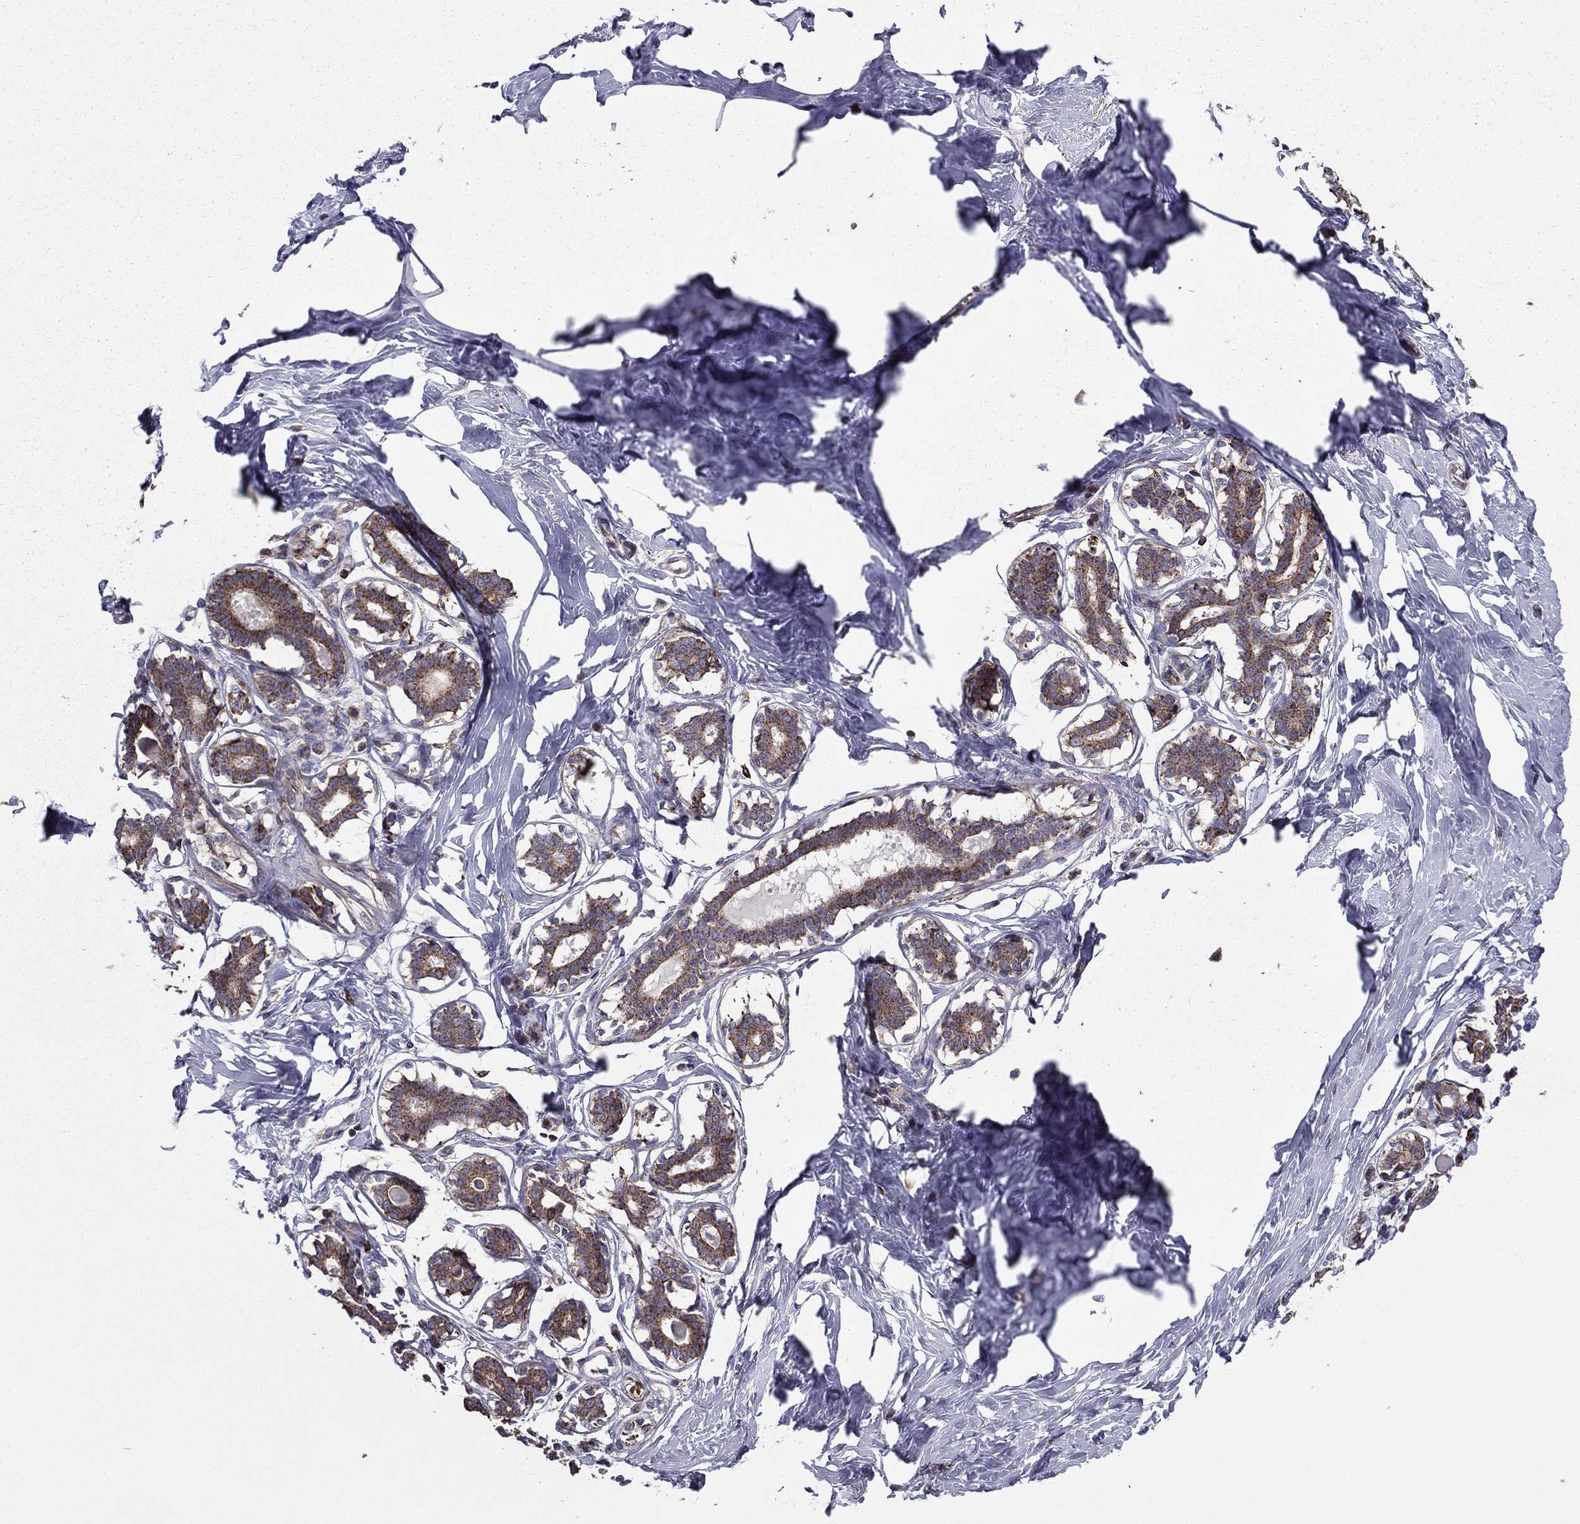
{"staining": {"intensity": "negative", "quantity": "none", "location": "none"}, "tissue": "breast", "cell_type": "Adipocytes", "image_type": "normal", "snomed": [{"axis": "morphology", "description": "Normal tissue, NOS"}, {"axis": "morphology", "description": "Lobular carcinoma, in situ"}, {"axis": "topography", "description": "Breast"}], "caption": "IHC photomicrograph of unremarkable breast: breast stained with DAB demonstrates no significant protein staining in adipocytes.", "gene": "ALG6", "patient": {"sex": "female", "age": 35}}